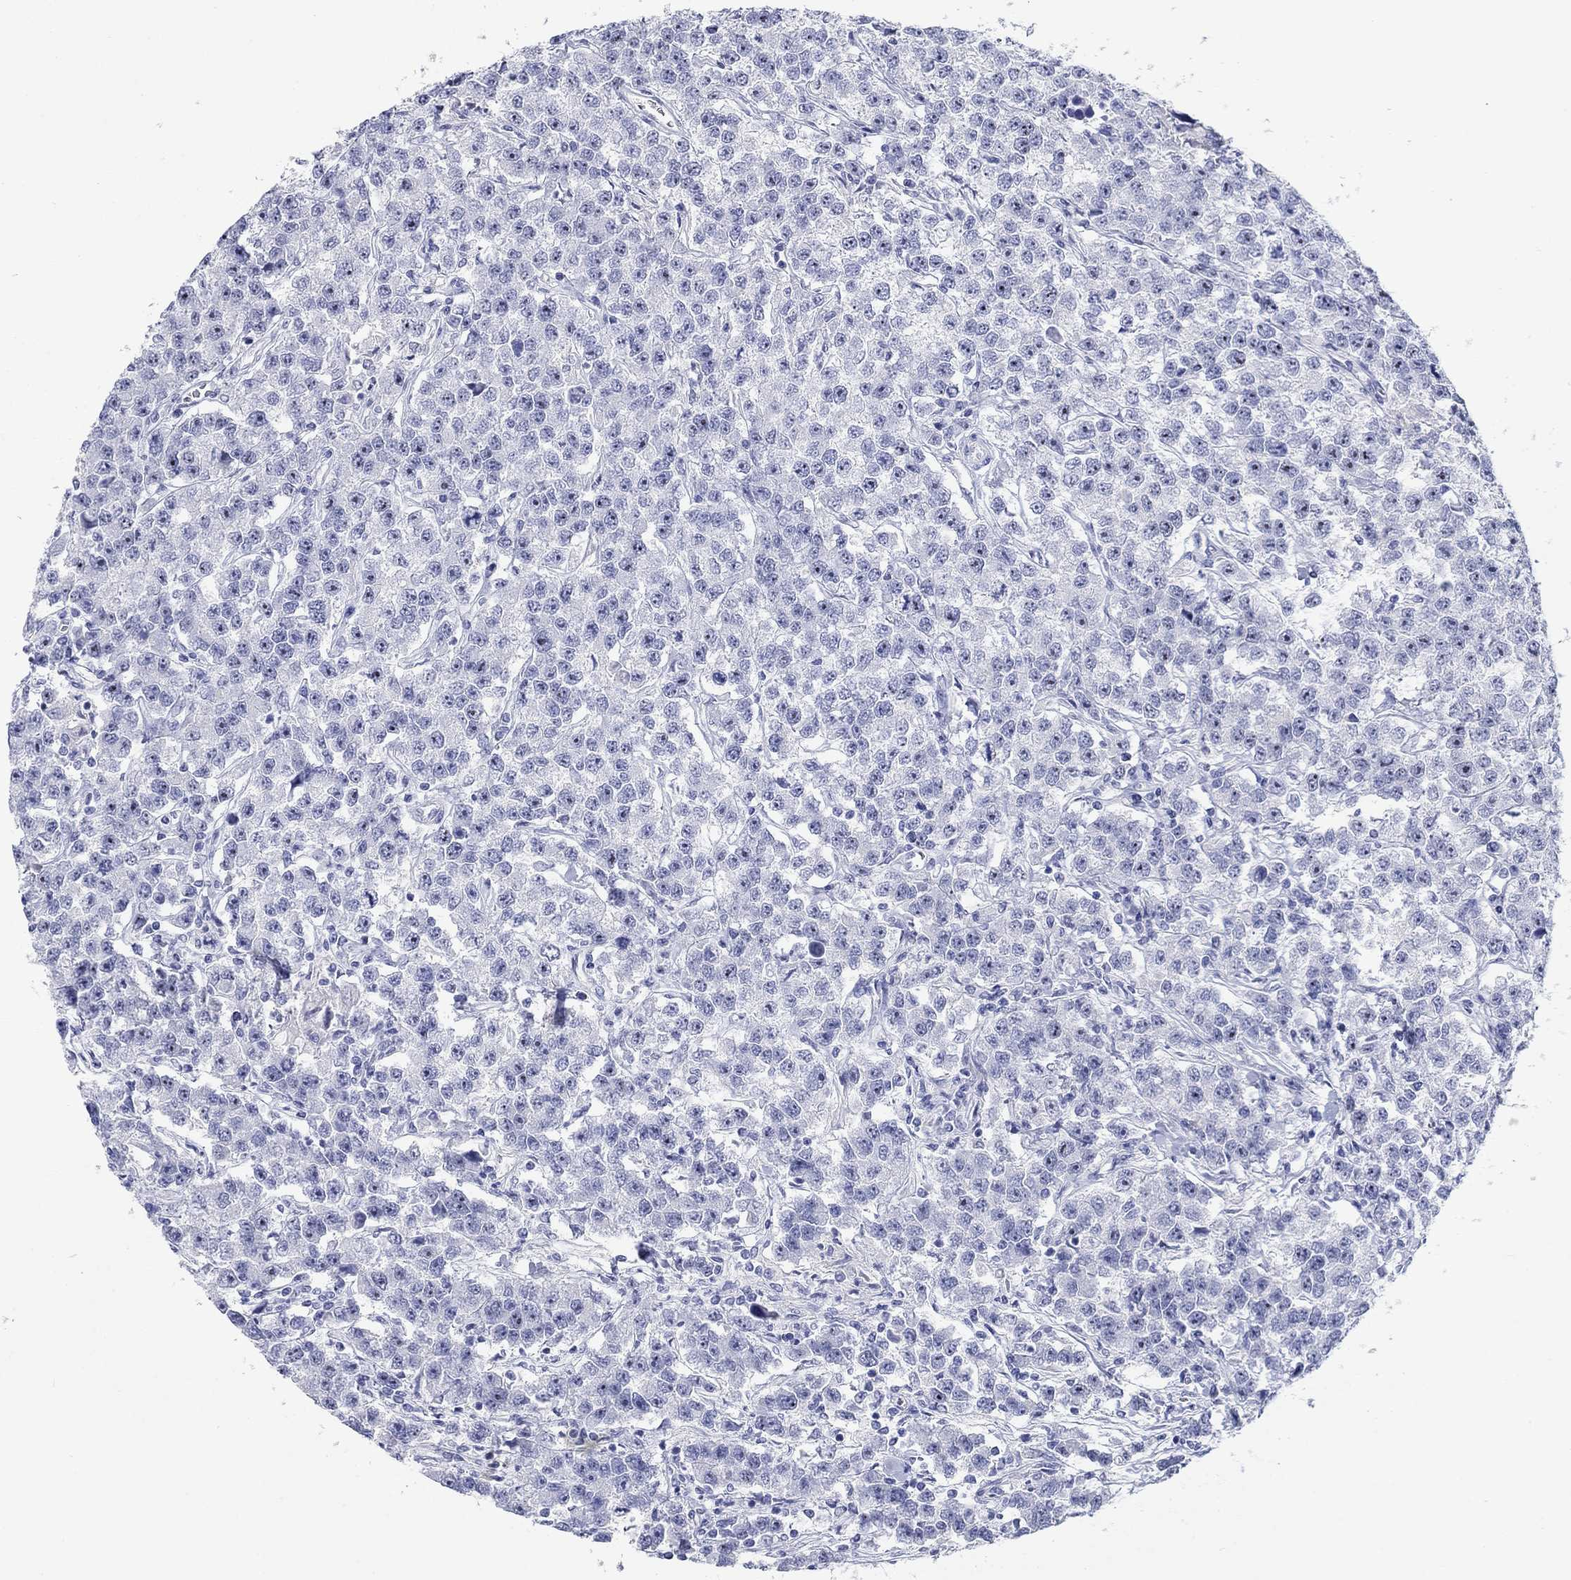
{"staining": {"intensity": "negative", "quantity": "none", "location": "none"}, "tissue": "testis cancer", "cell_type": "Tumor cells", "image_type": "cancer", "snomed": [{"axis": "morphology", "description": "Seminoma, NOS"}, {"axis": "topography", "description": "Testis"}], "caption": "A histopathology image of human testis cancer is negative for staining in tumor cells.", "gene": "AKR1C2", "patient": {"sex": "male", "age": 59}}